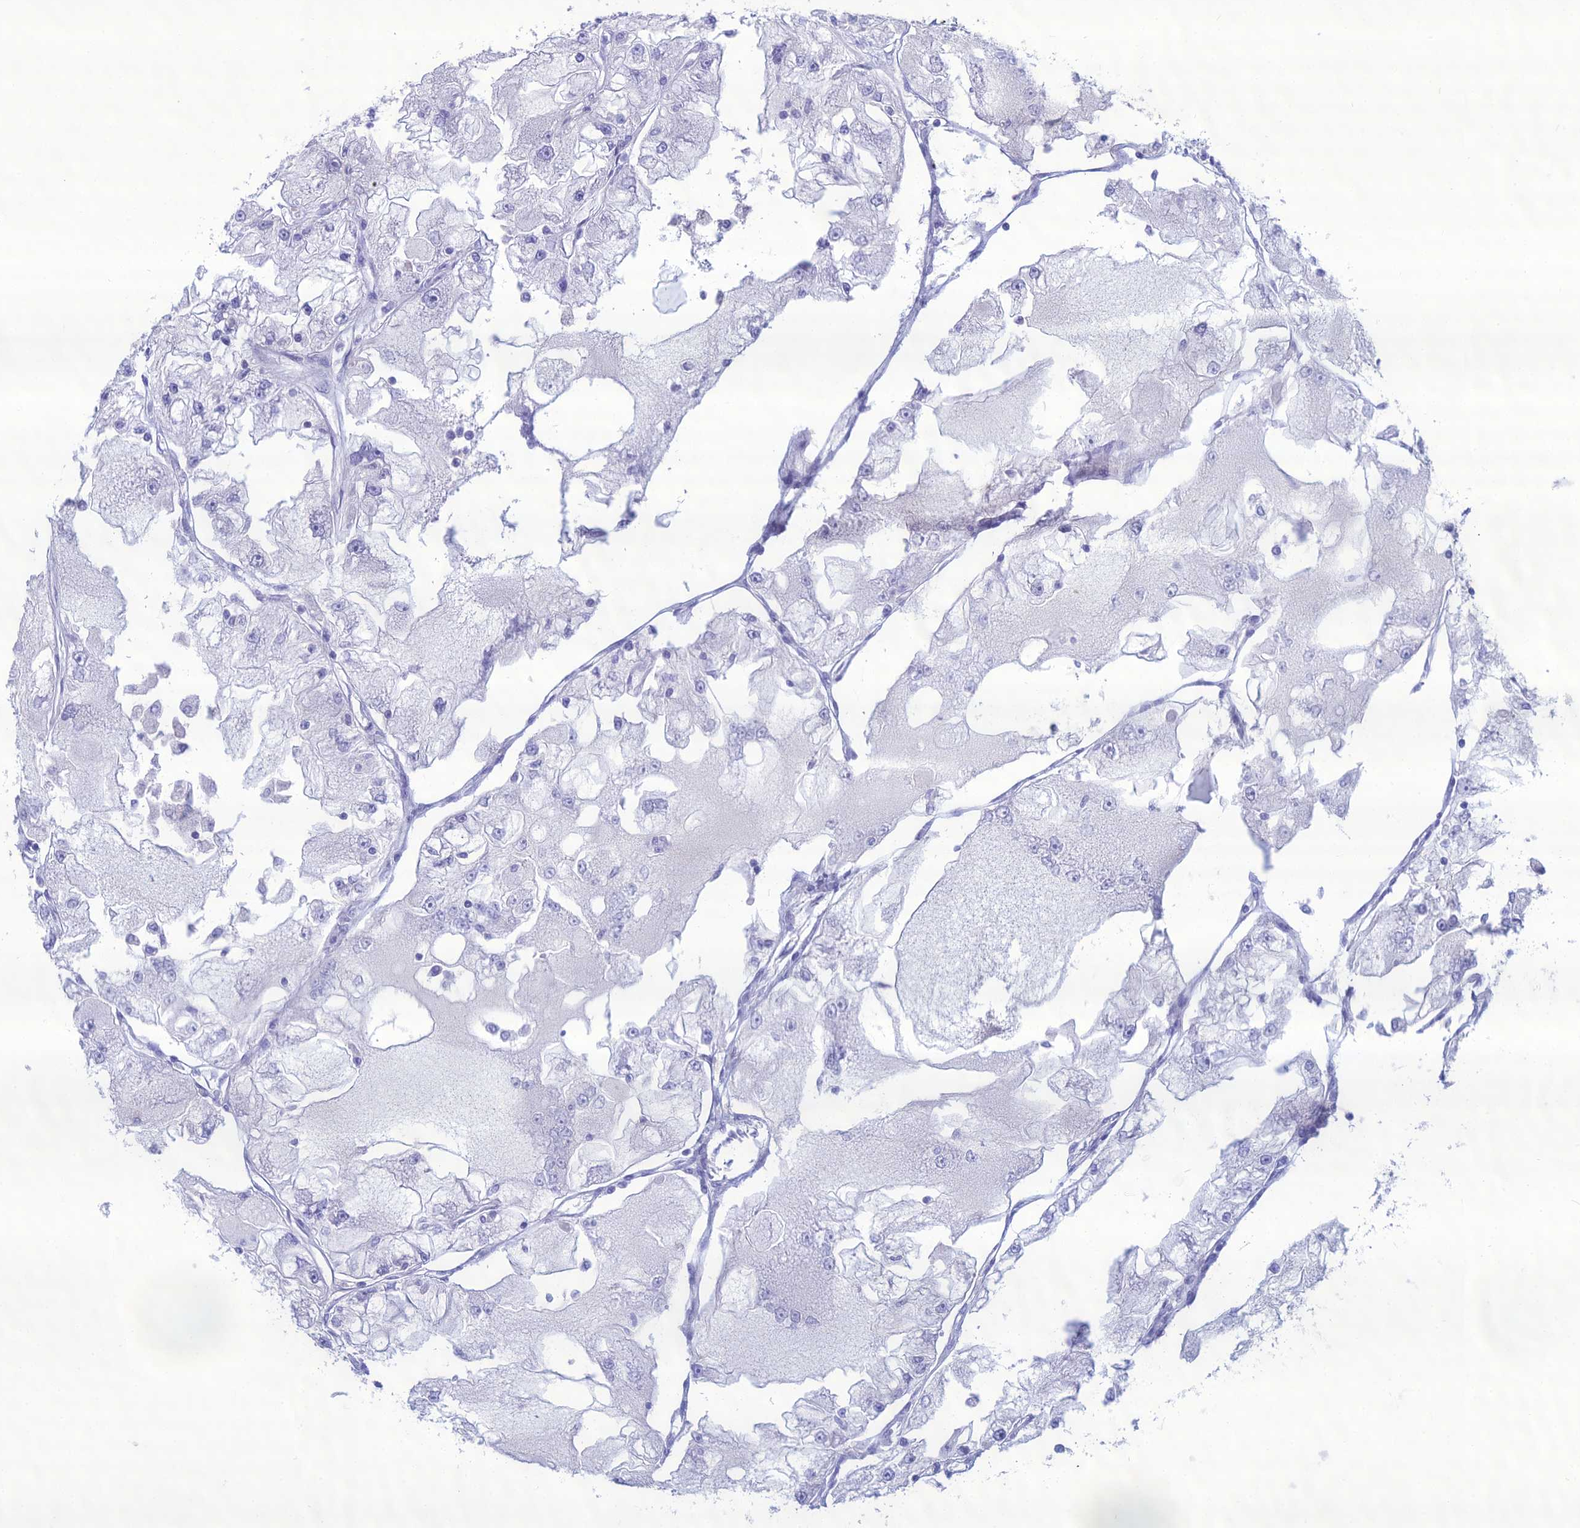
{"staining": {"intensity": "negative", "quantity": "none", "location": "none"}, "tissue": "renal cancer", "cell_type": "Tumor cells", "image_type": "cancer", "snomed": [{"axis": "morphology", "description": "Adenocarcinoma, NOS"}, {"axis": "topography", "description": "Kidney"}], "caption": "DAB (3,3'-diaminobenzidine) immunohistochemical staining of renal adenocarcinoma demonstrates no significant staining in tumor cells.", "gene": "CRB2", "patient": {"sex": "female", "age": 72}}